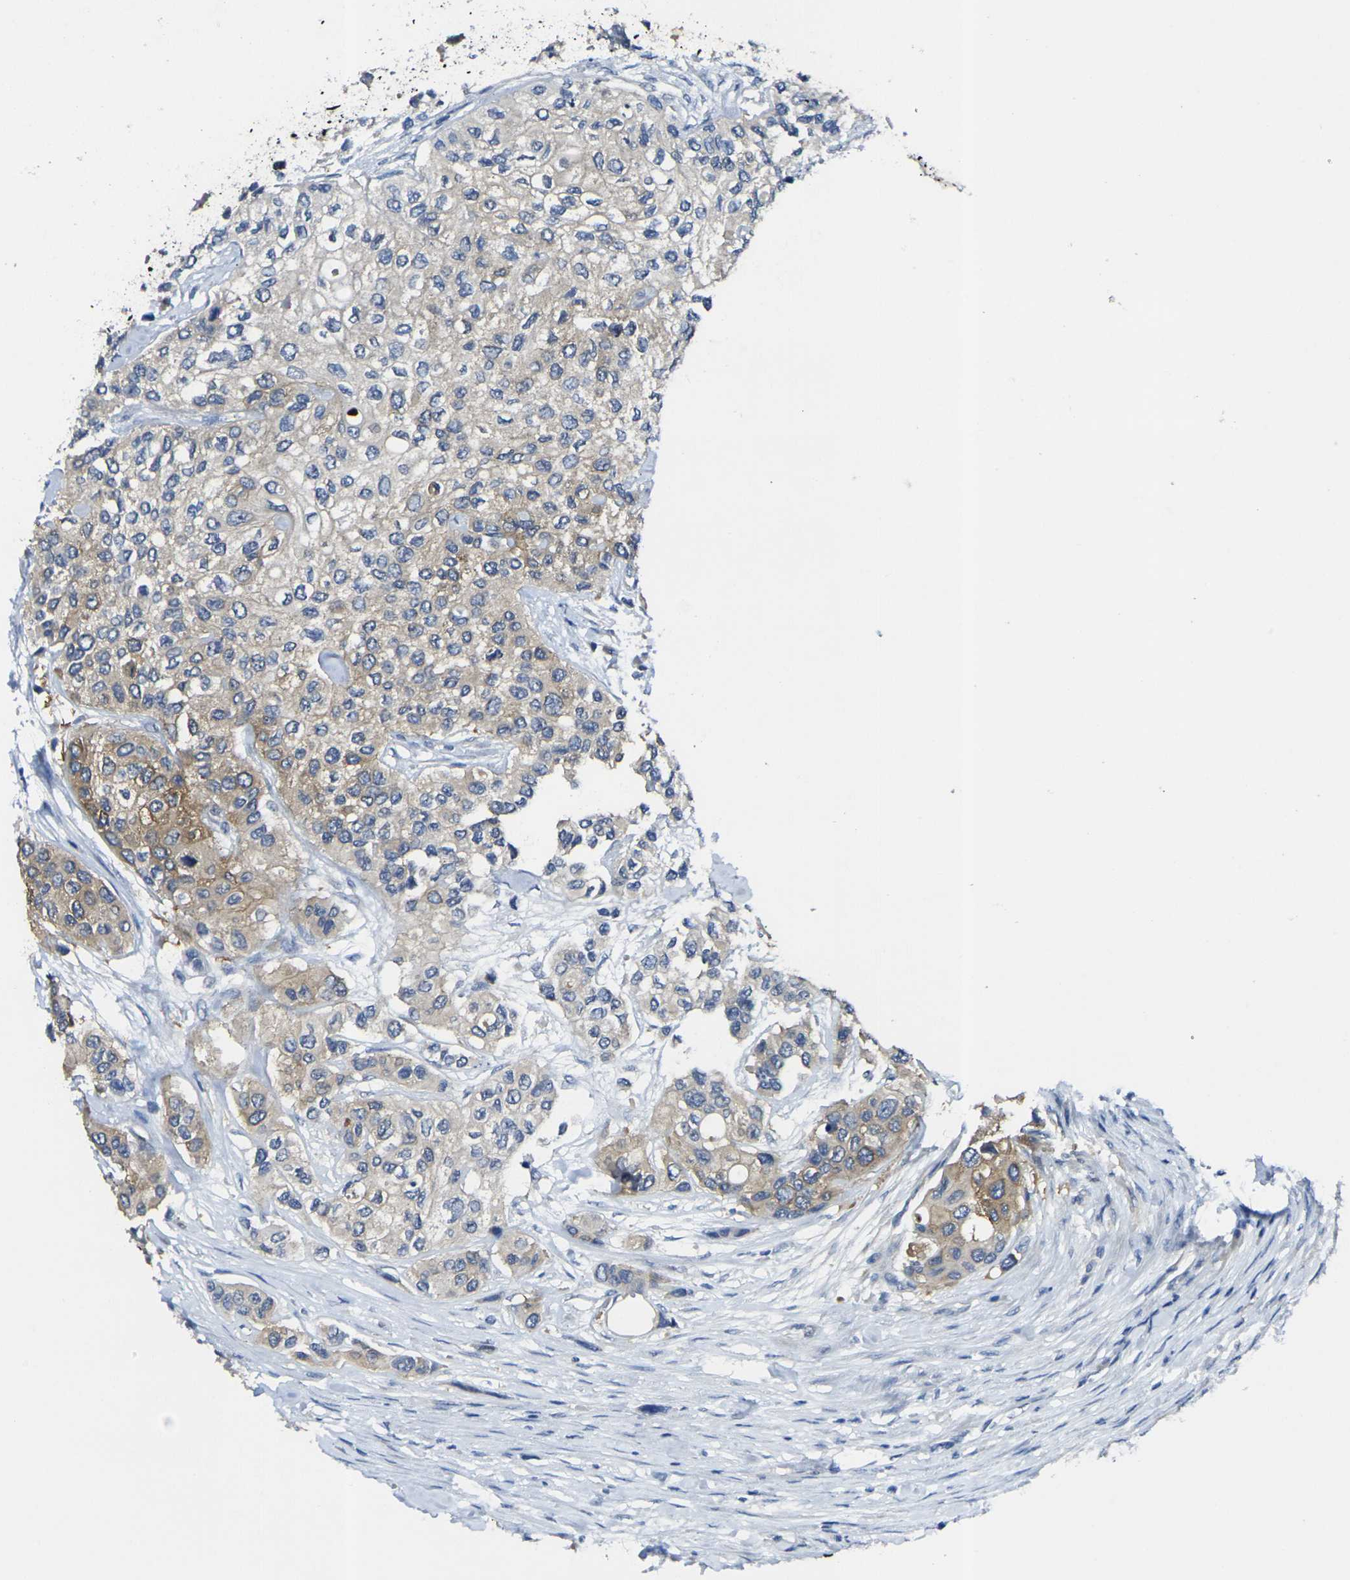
{"staining": {"intensity": "moderate", "quantity": ">75%", "location": "cytoplasmic/membranous"}, "tissue": "urothelial cancer", "cell_type": "Tumor cells", "image_type": "cancer", "snomed": [{"axis": "morphology", "description": "Urothelial carcinoma, High grade"}, {"axis": "topography", "description": "Urinary bladder"}], "caption": "The photomicrograph reveals staining of urothelial cancer, revealing moderate cytoplasmic/membranous protein positivity (brown color) within tumor cells.", "gene": "GNA12", "patient": {"sex": "female", "age": 56}}